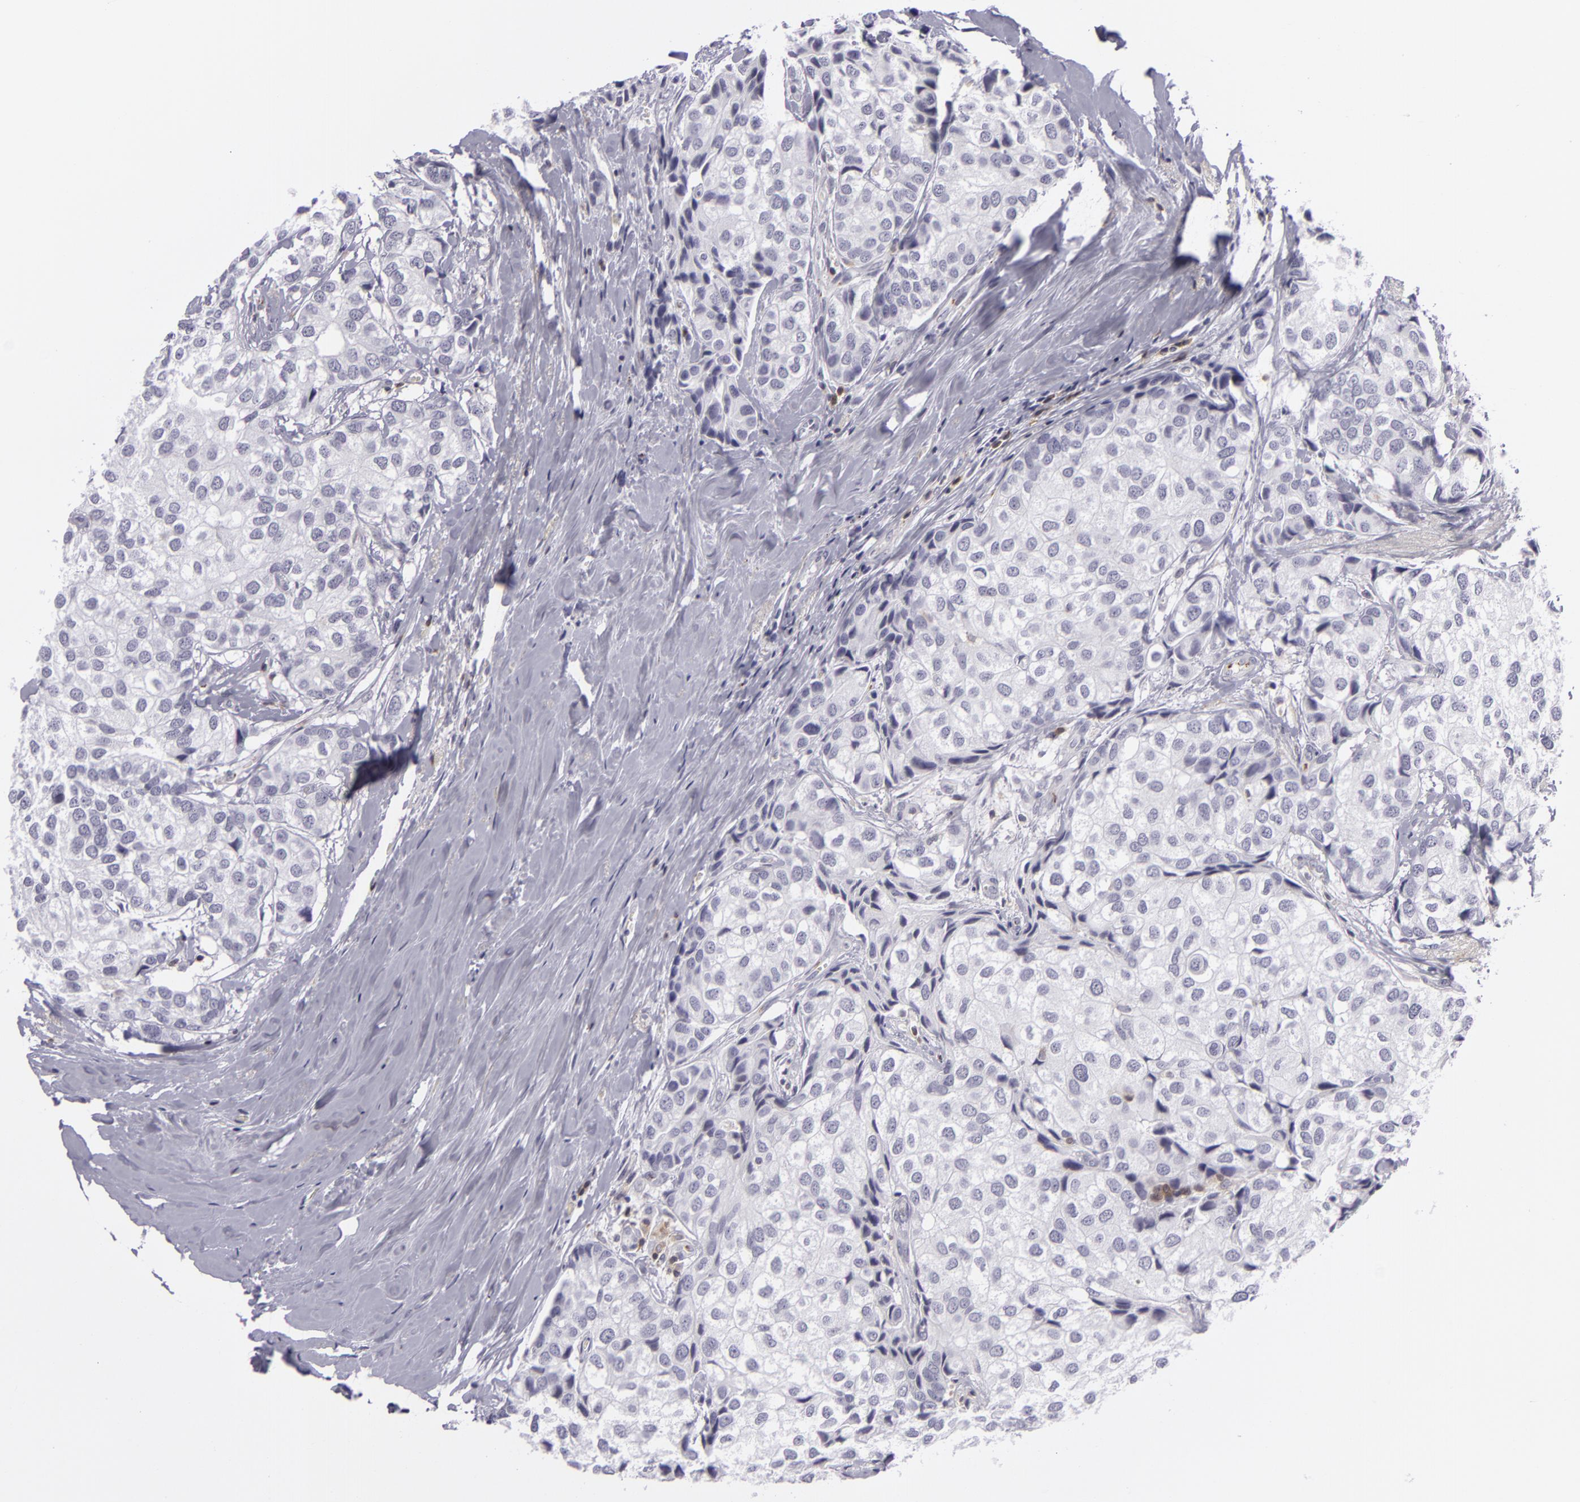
{"staining": {"intensity": "negative", "quantity": "none", "location": "none"}, "tissue": "breast cancer", "cell_type": "Tumor cells", "image_type": "cancer", "snomed": [{"axis": "morphology", "description": "Duct carcinoma"}, {"axis": "topography", "description": "Breast"}], "caption": "Human breast cancer (invasive ductal carcinoma) stained for a protein using immunohistochemistry (IHC) displays no staining in tumor cells.", "gene": "KCNAB2", "patient": {"sex": "female", "age": 68}}